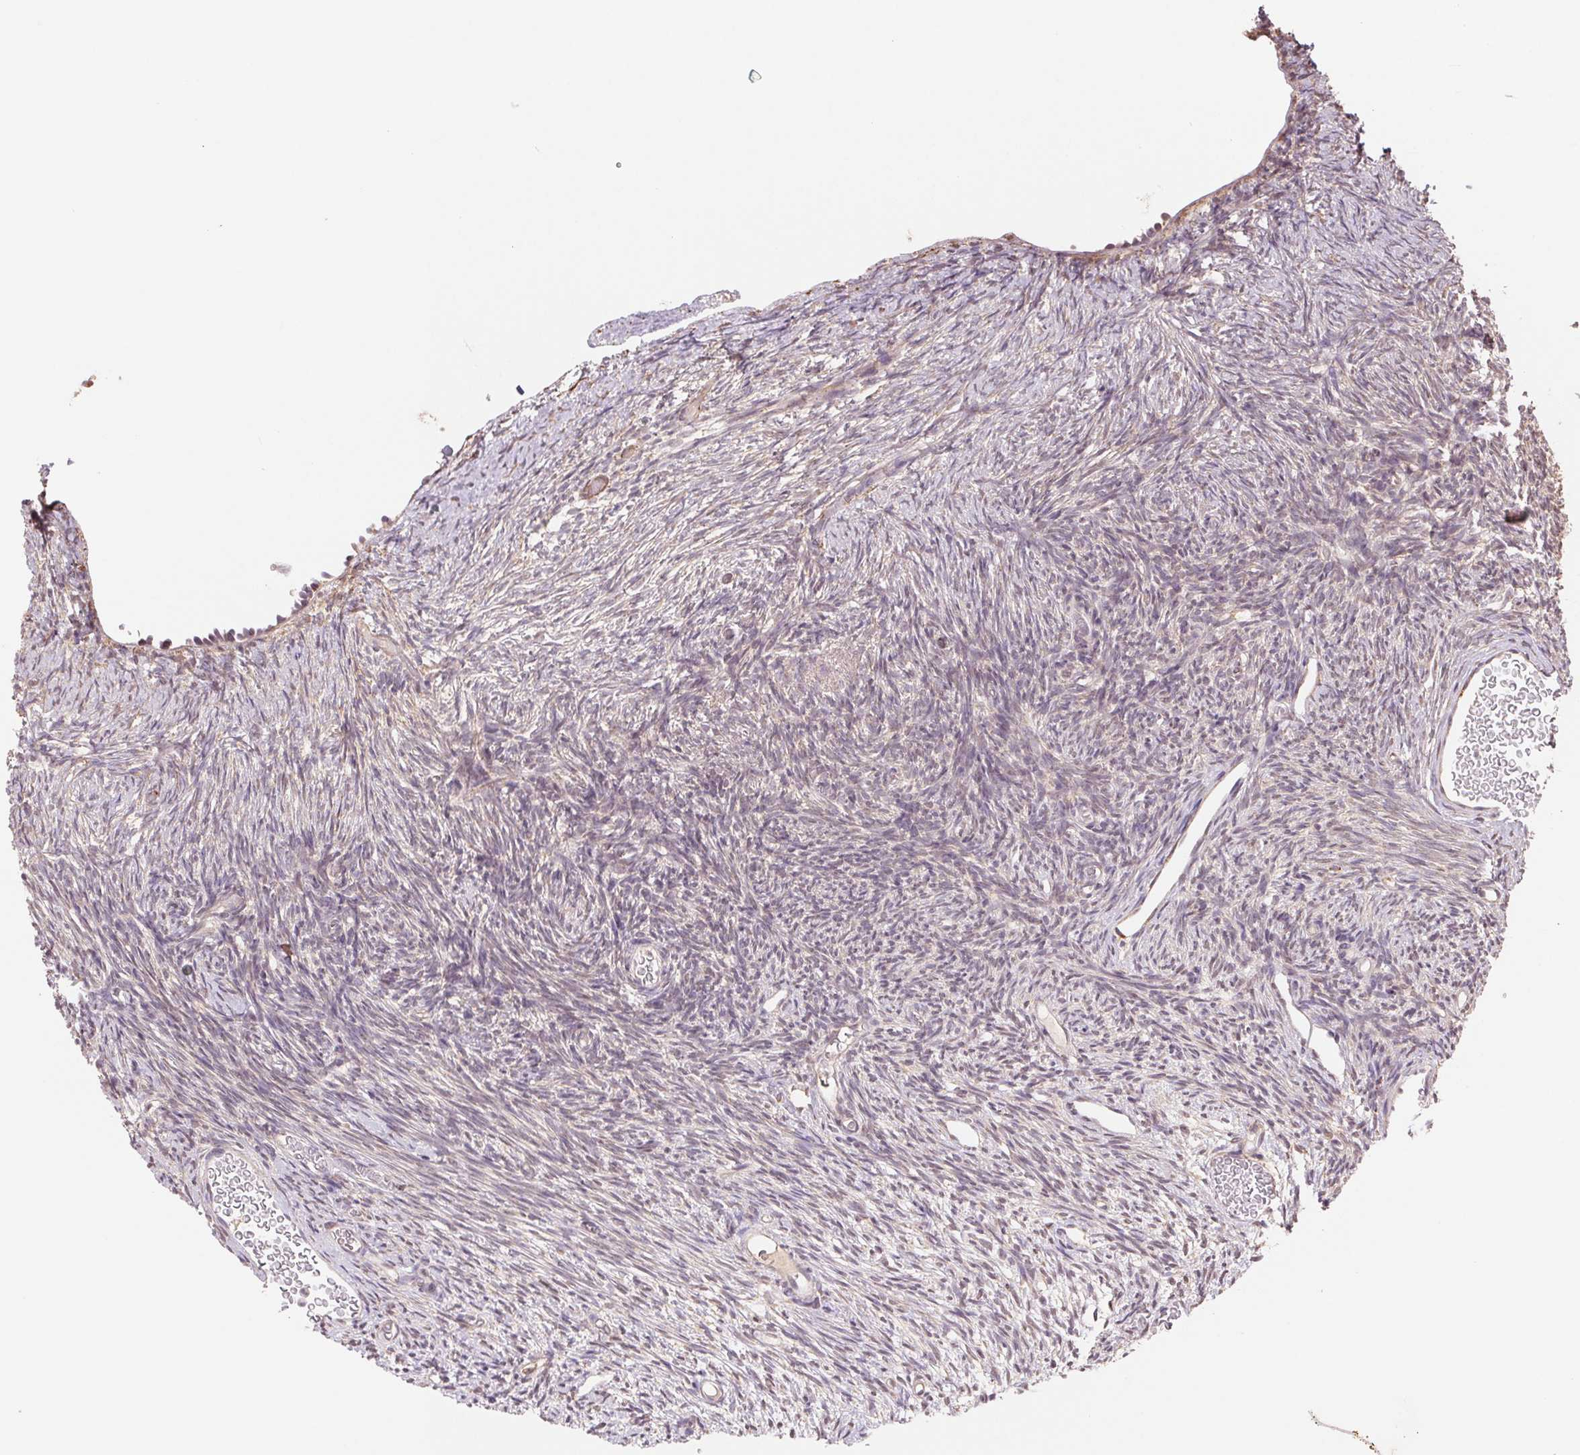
{"staining": {"intensity": "weak", "quantity": ">75%", "location": "cytoplasmic/membranous"}, "tissue": "ovary", "cell_type": "Follicle cells", "image_type": "normal", "snomed": [{"axis": "morphology", "description": "Normal tissue, NOS"}, {"axis": "topography", "description": "Ovary"}], "caption": "A low amount of weak cytoplasmic/membranous expression is seen in about >75% of follicle cells in benign ovary. (Brightfield microscopy of DAB IHC at high magnification).", "gene": "FKBP10", "patient": {"sex": "female", "age": 39}}